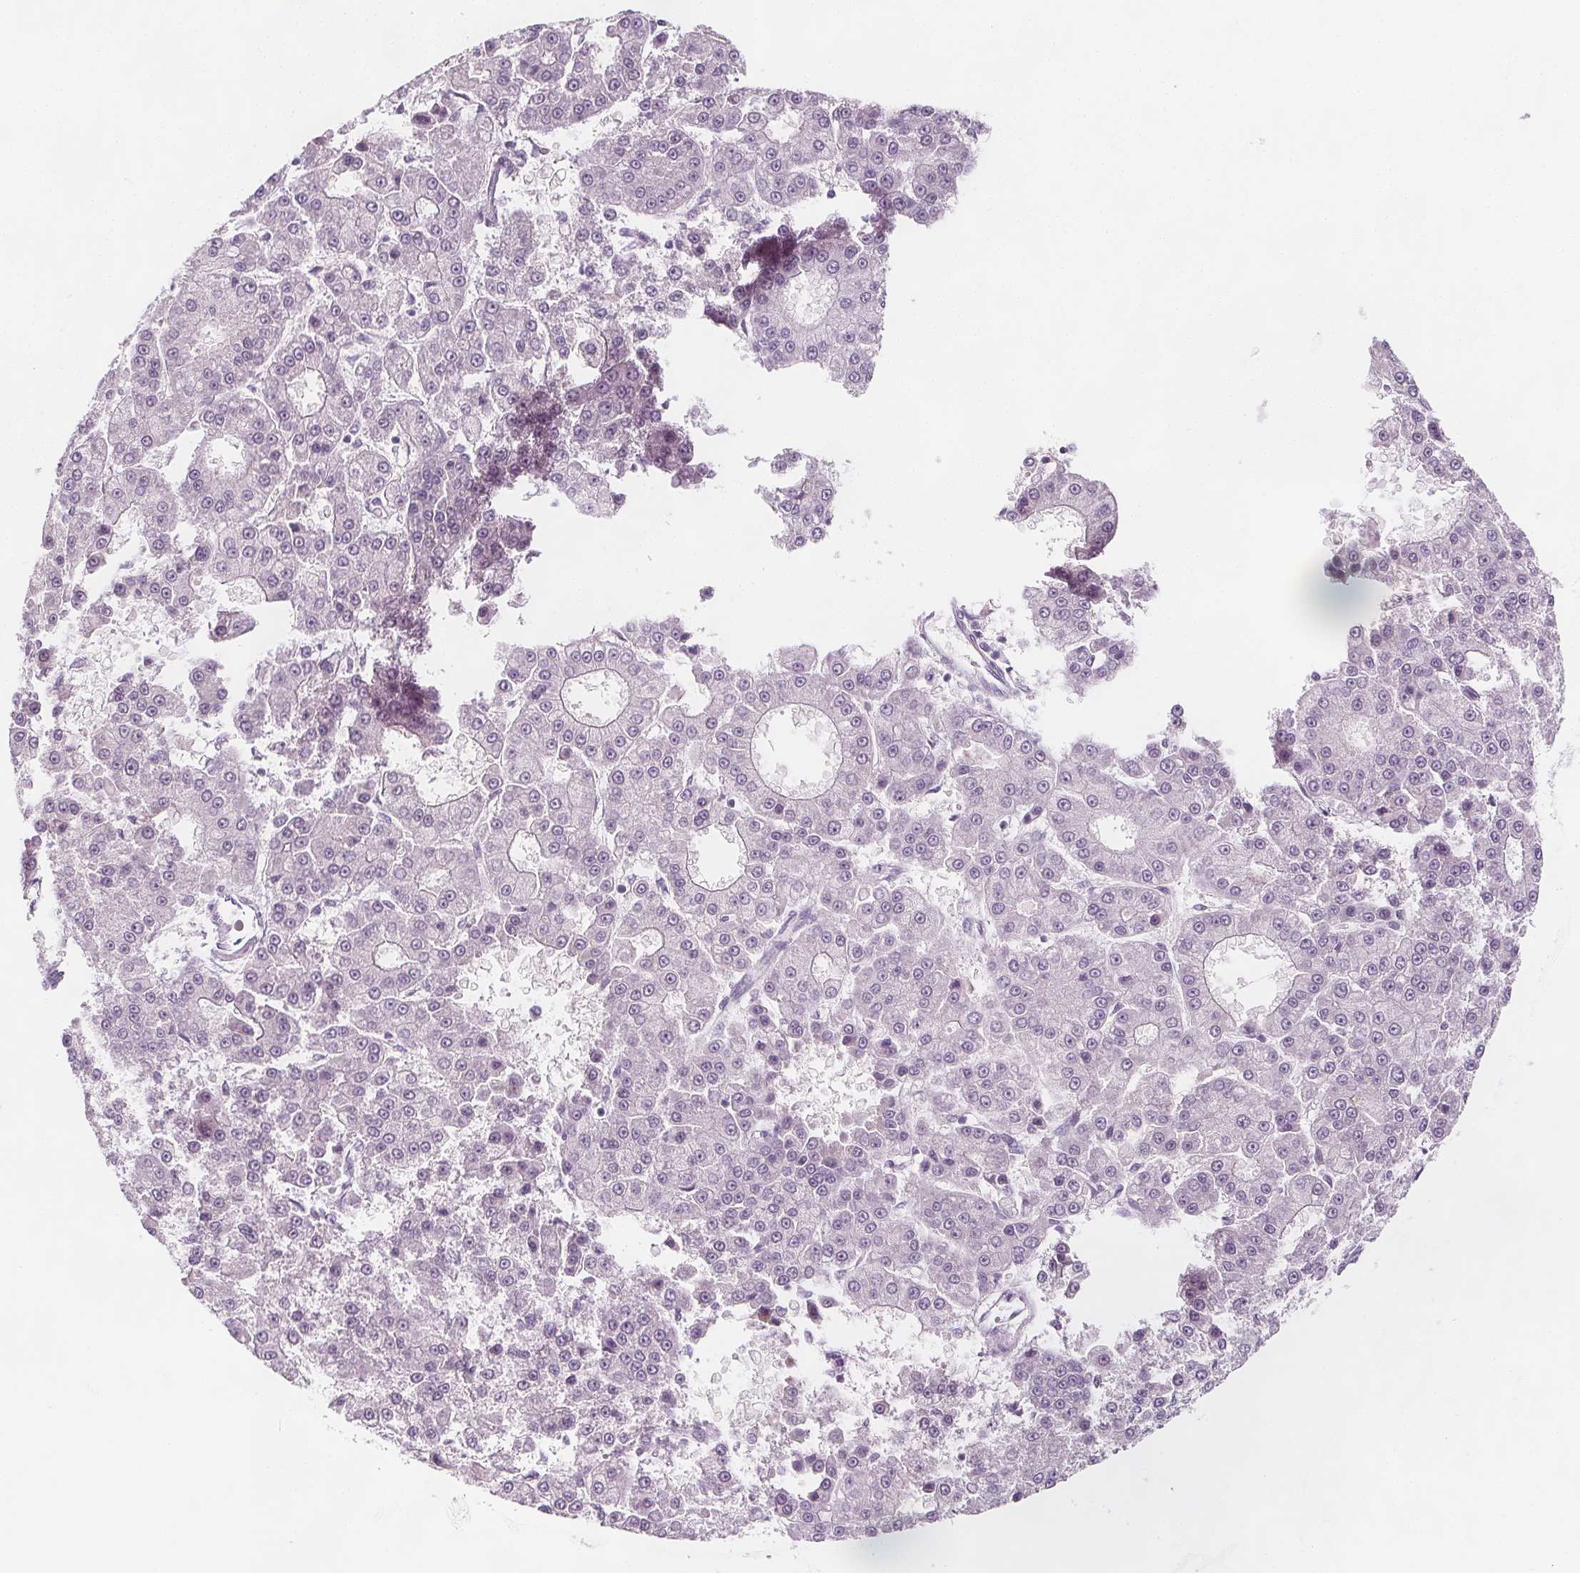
{"staining": {"intensity": "negative", "quantity": "none", "location": "none"}, "tissue": "liver cancer", "cell_type": "Tumor cells", "image_type": "cancer", "snomed": [{"axis": "morphology", "description": "Carcinoma, Hepatocellular, NOS"}, {"axis": "topography", "description": "Liver"}], "caption": "An immunohistochemistry image of liver cancer (hepatocellular carcinoma) is shown. There is no staining in tumor cells of liver cancer (hepatocellular carcinoma).", "gene": "C1orf167", "patient": {"sex": "male", "age": 70}}